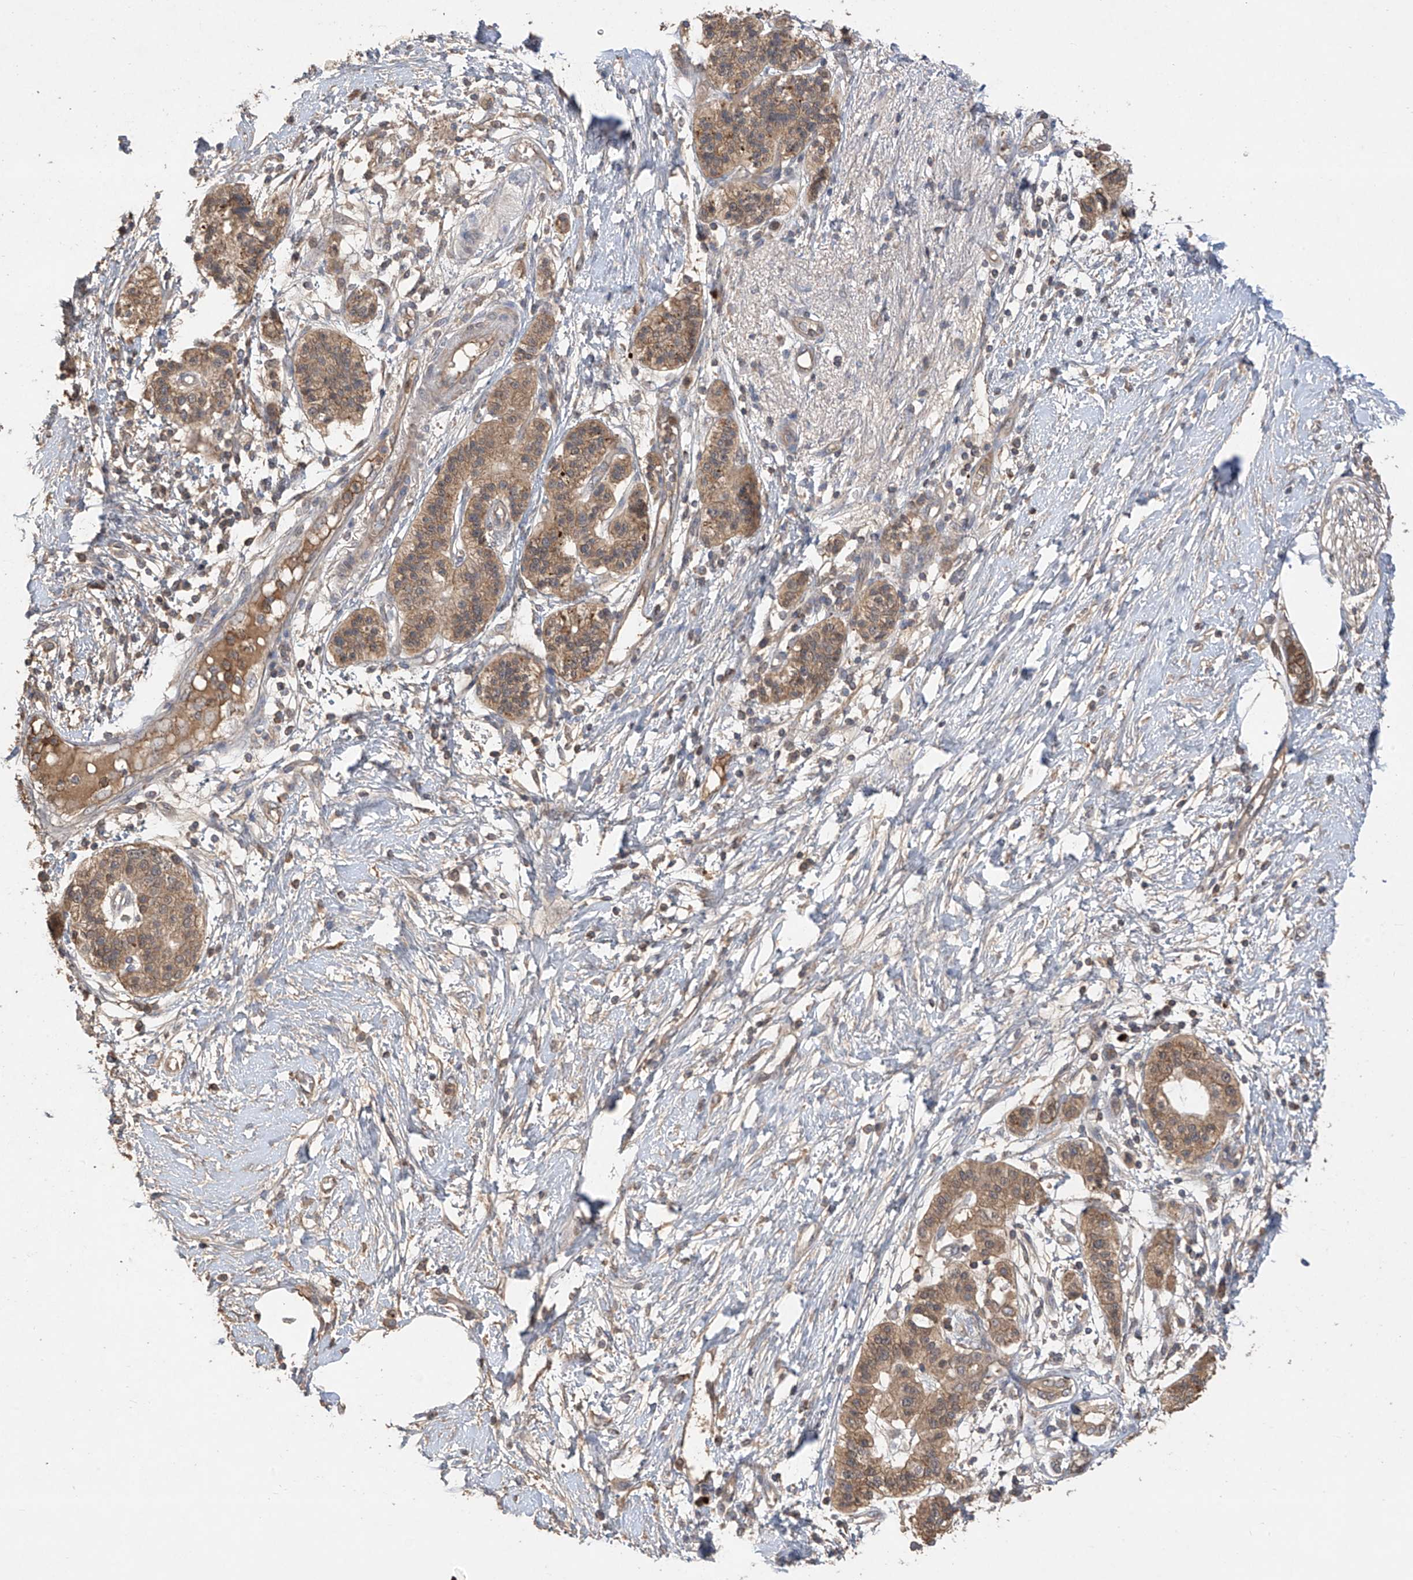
{"staining": {"intensity": "moderate", "quantity": ">75%", "location": "cytoplasmic/membranous"}, "tissue": "pancreatic cancer", "cell_type": "Tumor cells", "image_type": "cancer", "snomed": [{"axis": "morphology", "description": "Adenocarcinoma, NOS"}, {"axis": "topography", "description": "Pancreas"}], "caption": "A photomicrograph of human pancreatic cancer stained for a protein shows moderate cytoplasmic/membranous brown staining in tumor cells.", "gene": "CACNA2D4", "patient": {"sex": "male", "age": 50}}